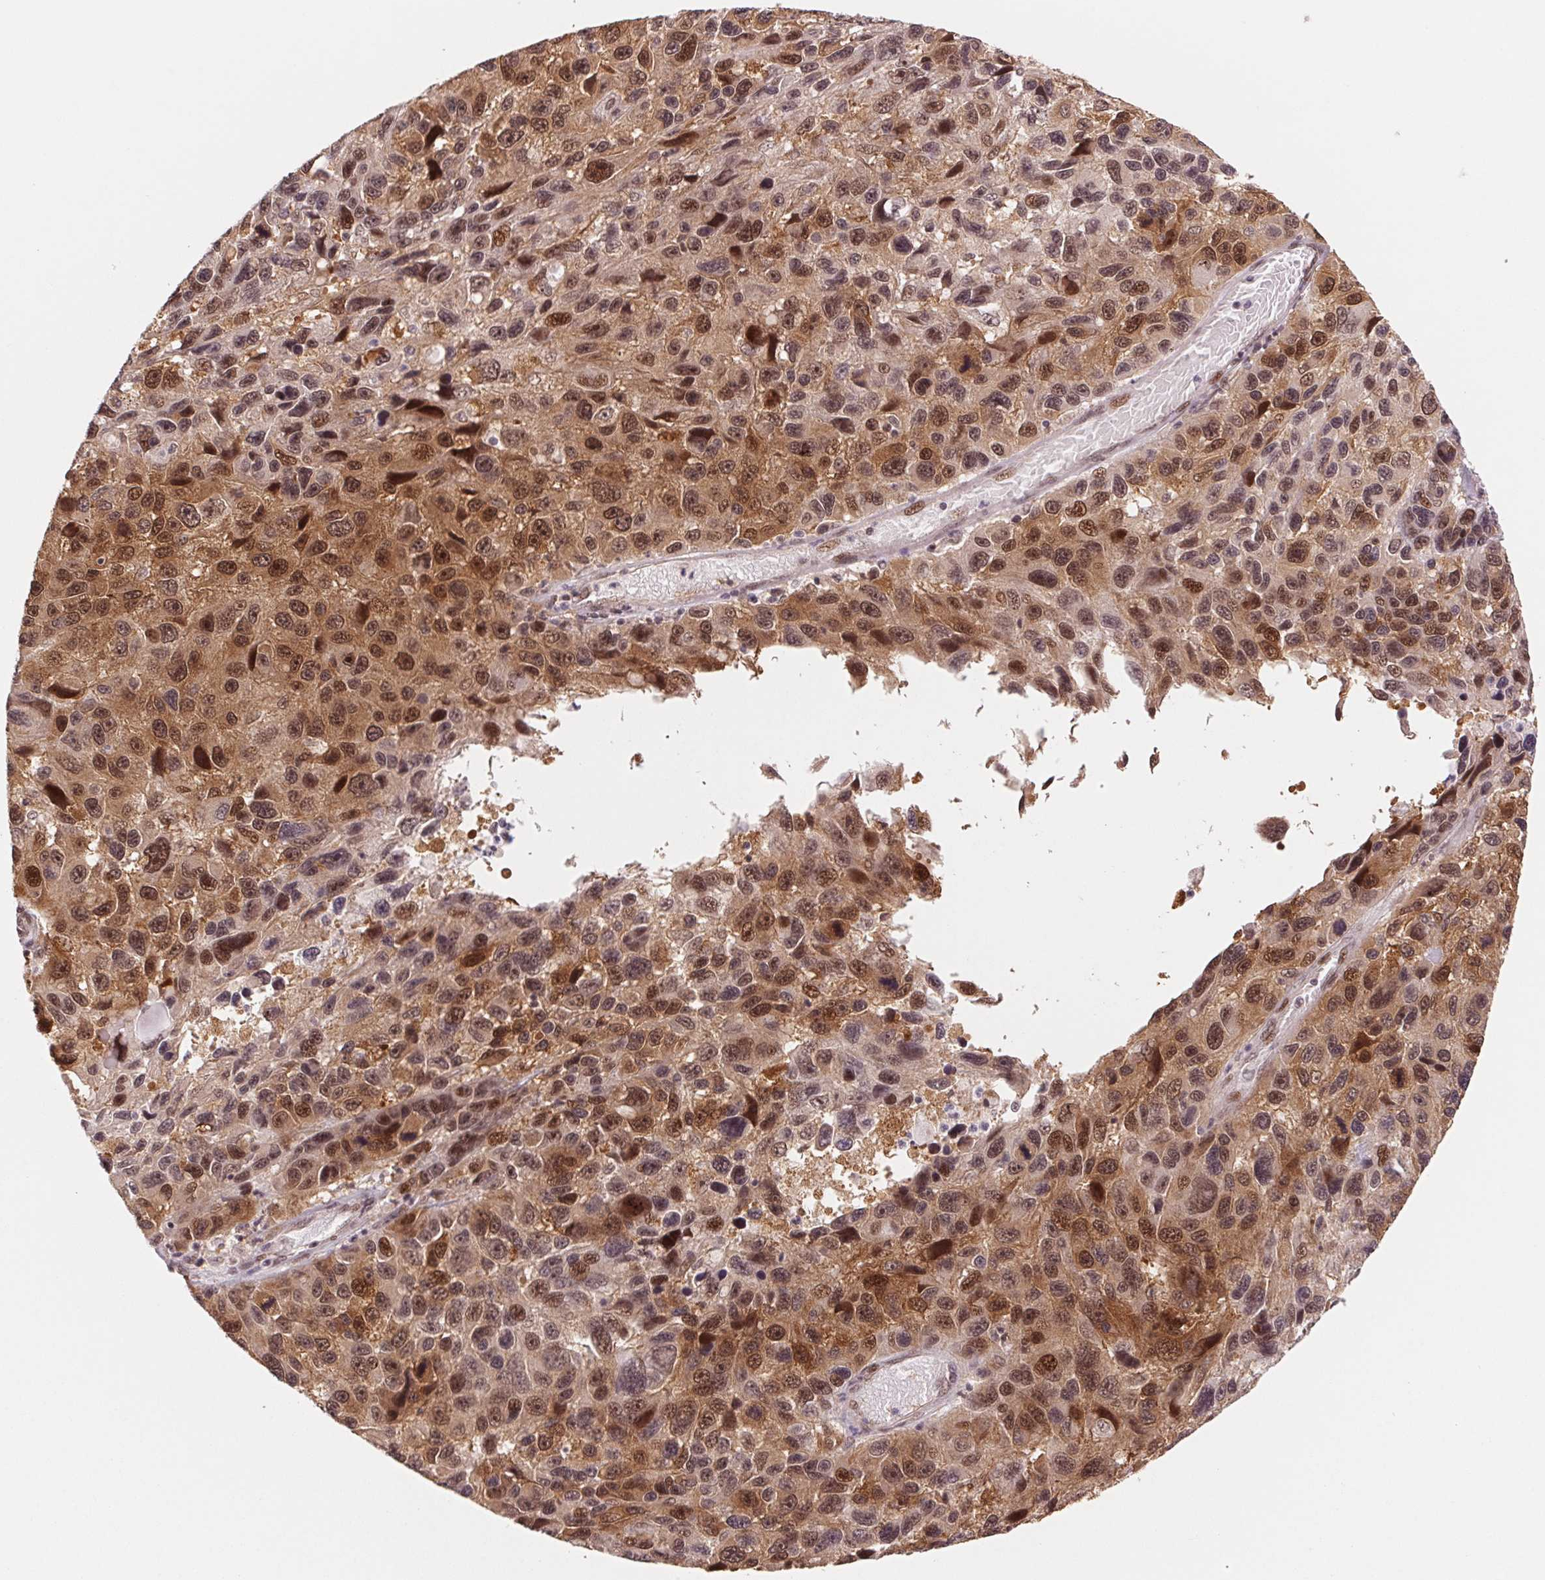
{"staining": {"intensity": "moderate", "quantity": ">75%", "location": "cytoplasmic/membranous,nuclear"}, "tissue": "melanoma", "cell_type": "Tumor cells", "image_type": "cancer", "snomed": [{"axis": "morphology", "description": "Malignant melanoma, NOS"}, {"axis": "topography", "description": "Skin"}], "caption": "Protein analysis of melanoma tissue demonstrates moderate cytoplasmic/membranous and nuclear expression in about >75% of tumor cells.", "gene": "DNAJB6", "patient": {"sex": "male", "age": 53}}